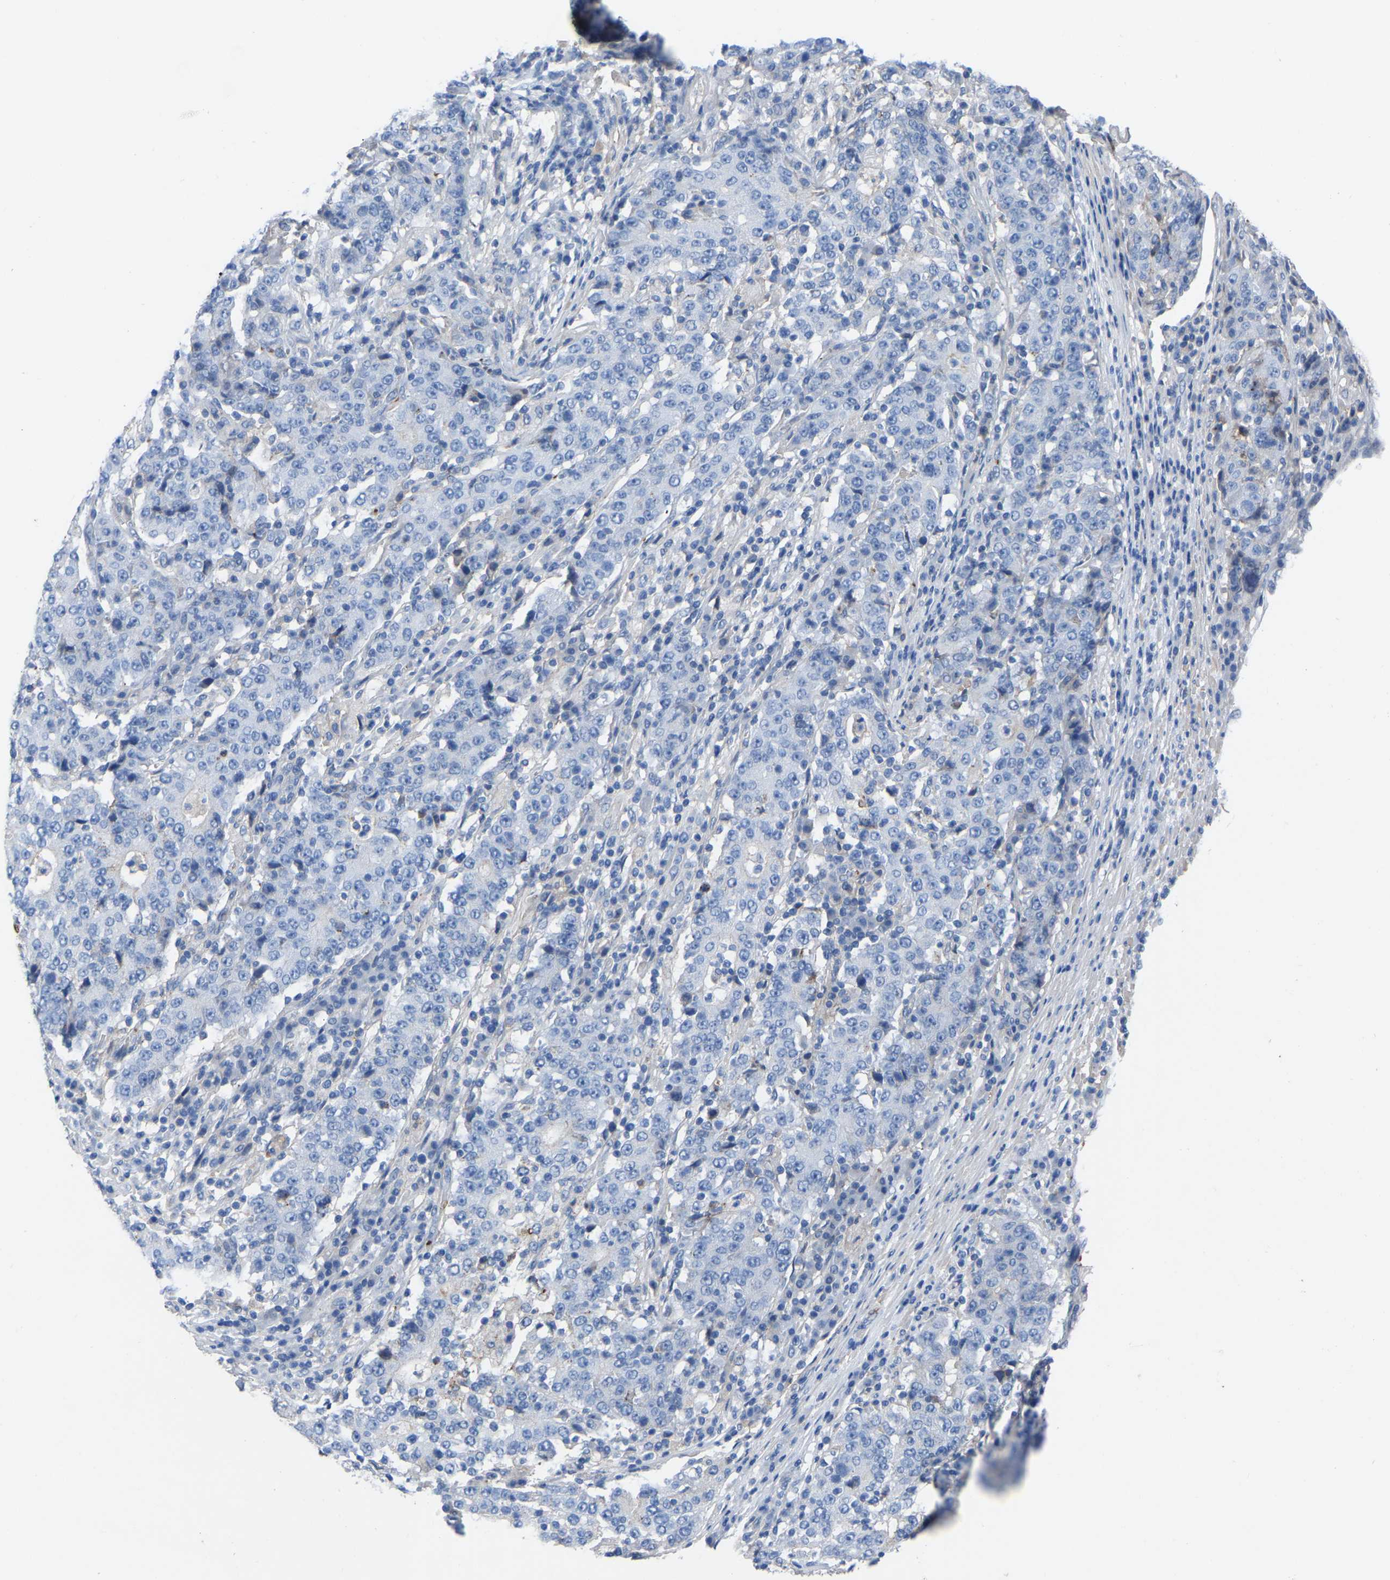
{"staining": {"intensity": "negative", "quantity": "none", "location": "none"}, "tissue": "stomach cancer", "cell_type": "Tumor cells", "image_type": "cancer", "snomed": [{"axis": "morphology", "description": "Adenocarcinoma, NOS"}, {"axis": "topography", "description": "Stomach"}], "caption": "Protein analysis of stomach cancer displays no significant positivity in tumor cells. (Stains: DAB IHC with hematoxylin counter stain, Microscopy: brightfield microscopy at high magnification).", "gene": "ZNF449", "patient": {"sex": "male", "age": 59}}